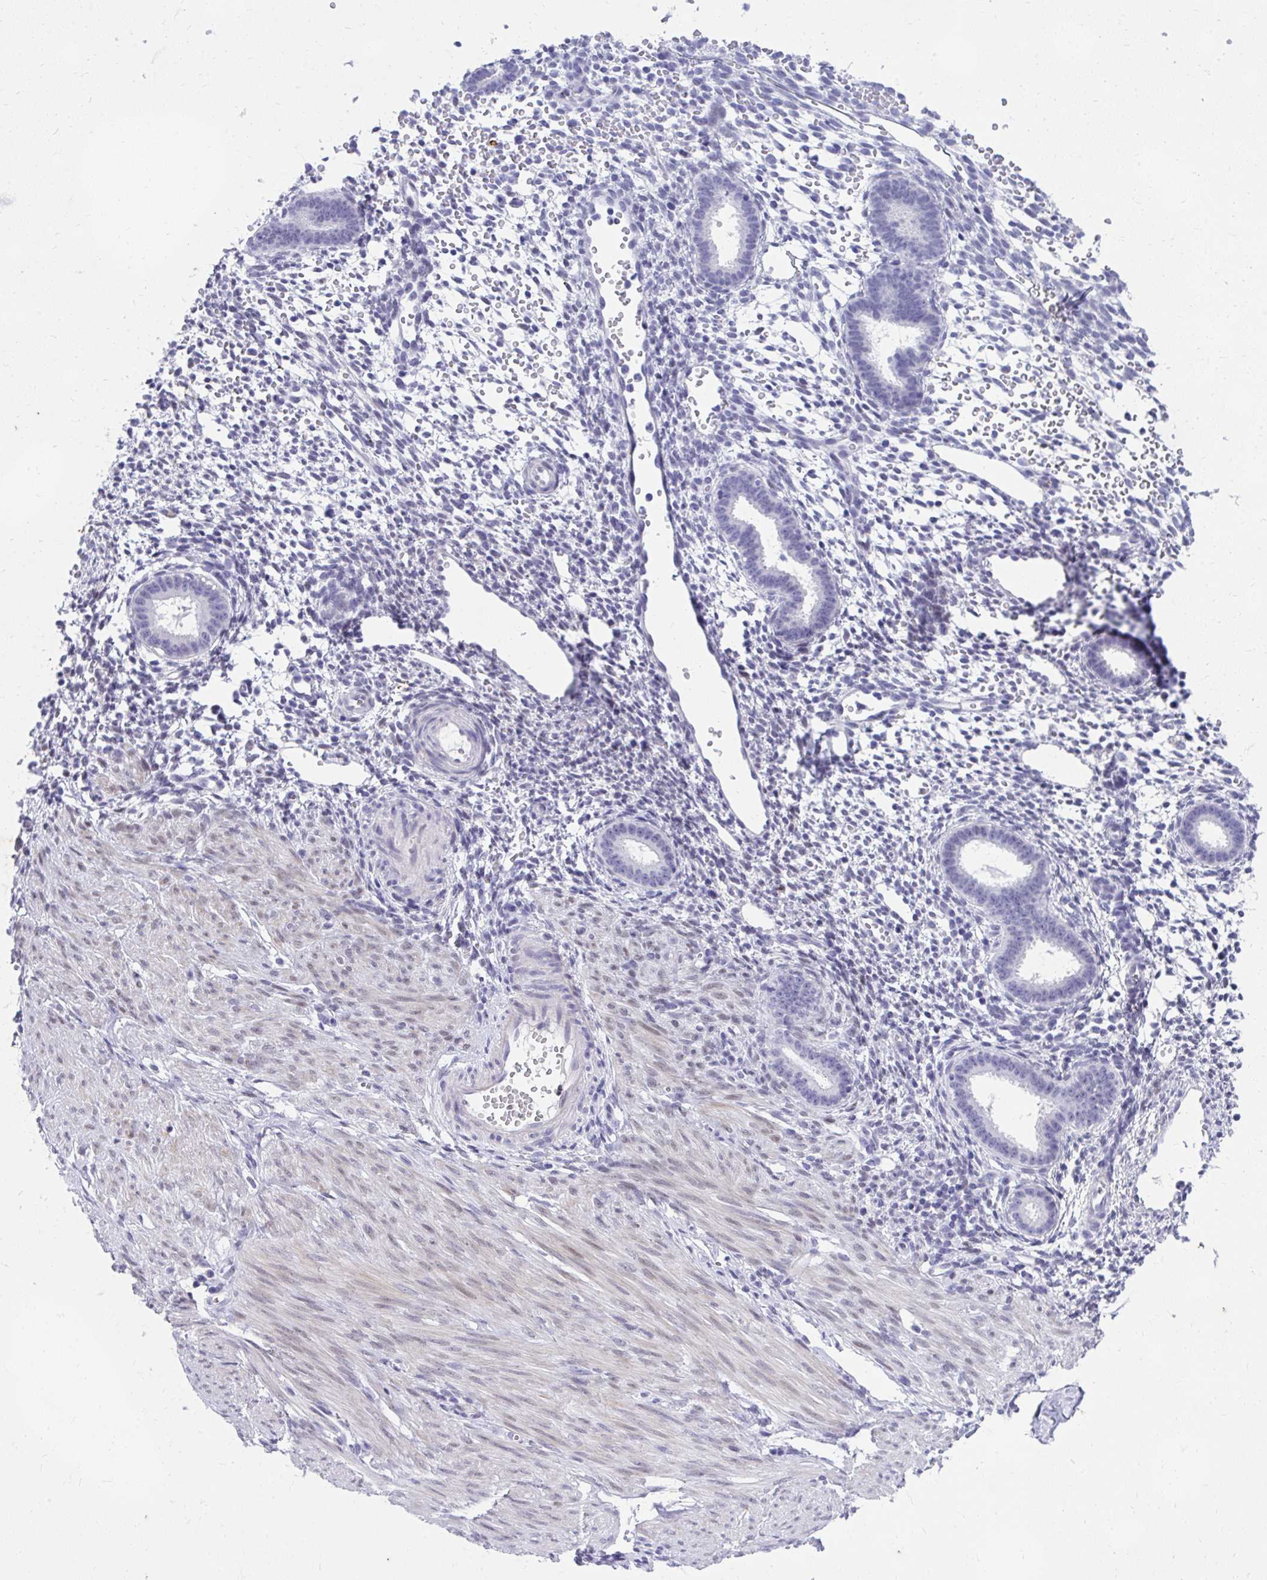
{"staining": {"intensity": "negative", "quantity": "none", "location": "none"}, "tissue": "endometrium", "cell_type": "Cells in endometrial stroma", "image_type": "normal", "snomed": [{"axis": "morphology", "description": "Normal tissue, NOS"}, {"axis": "topography", "description": "Endometrium"}], "caption": "DAB (3,3'-diaminobenzidine) immunohistochemical staining of normal human endometrium reveals no significant expression in cells in endometrial stroma.", "gene": "KLK1", "patient": {"sex": "female", "age": 36}}